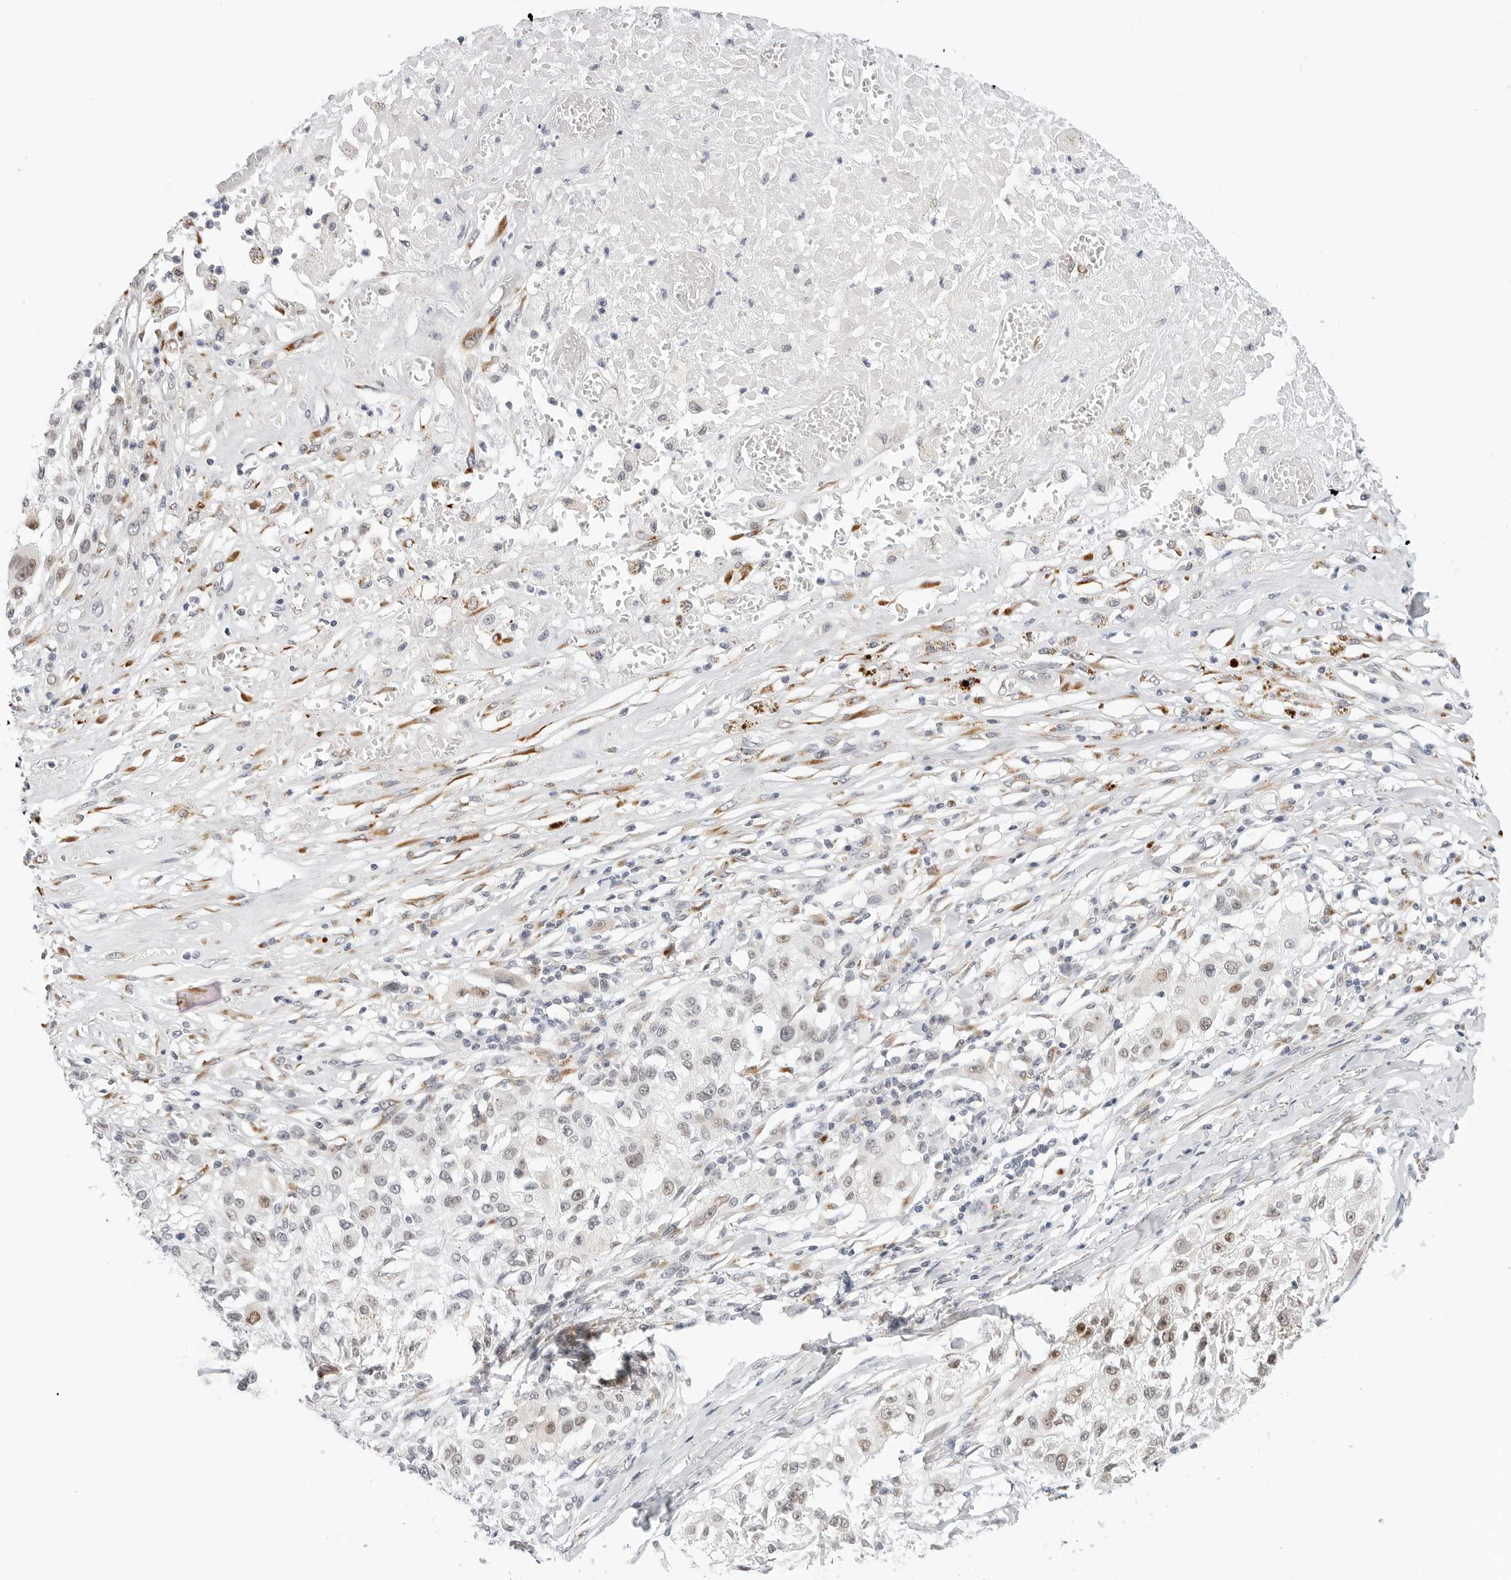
{"staining": {"intensity": "weak", "quantity": ">75%", "location": "nuclear"}, "tissue": "melanoma", "cell_type": "Tumor cells", "image_type": "cancer", "snomed": [{"axis": "morphology", "description": "Necrosis, NOS"}, {"axis": "morphology", "description": "Malignant melanoma, NOS"}, {"axis": "topography", "description": "Skin"}], "caption": "Melanoma tissue displays weak nuclear staining in approximately >75% of tumor cells", "gene": "TSEN2", "patient": {"sex": "female", "age": 87}}